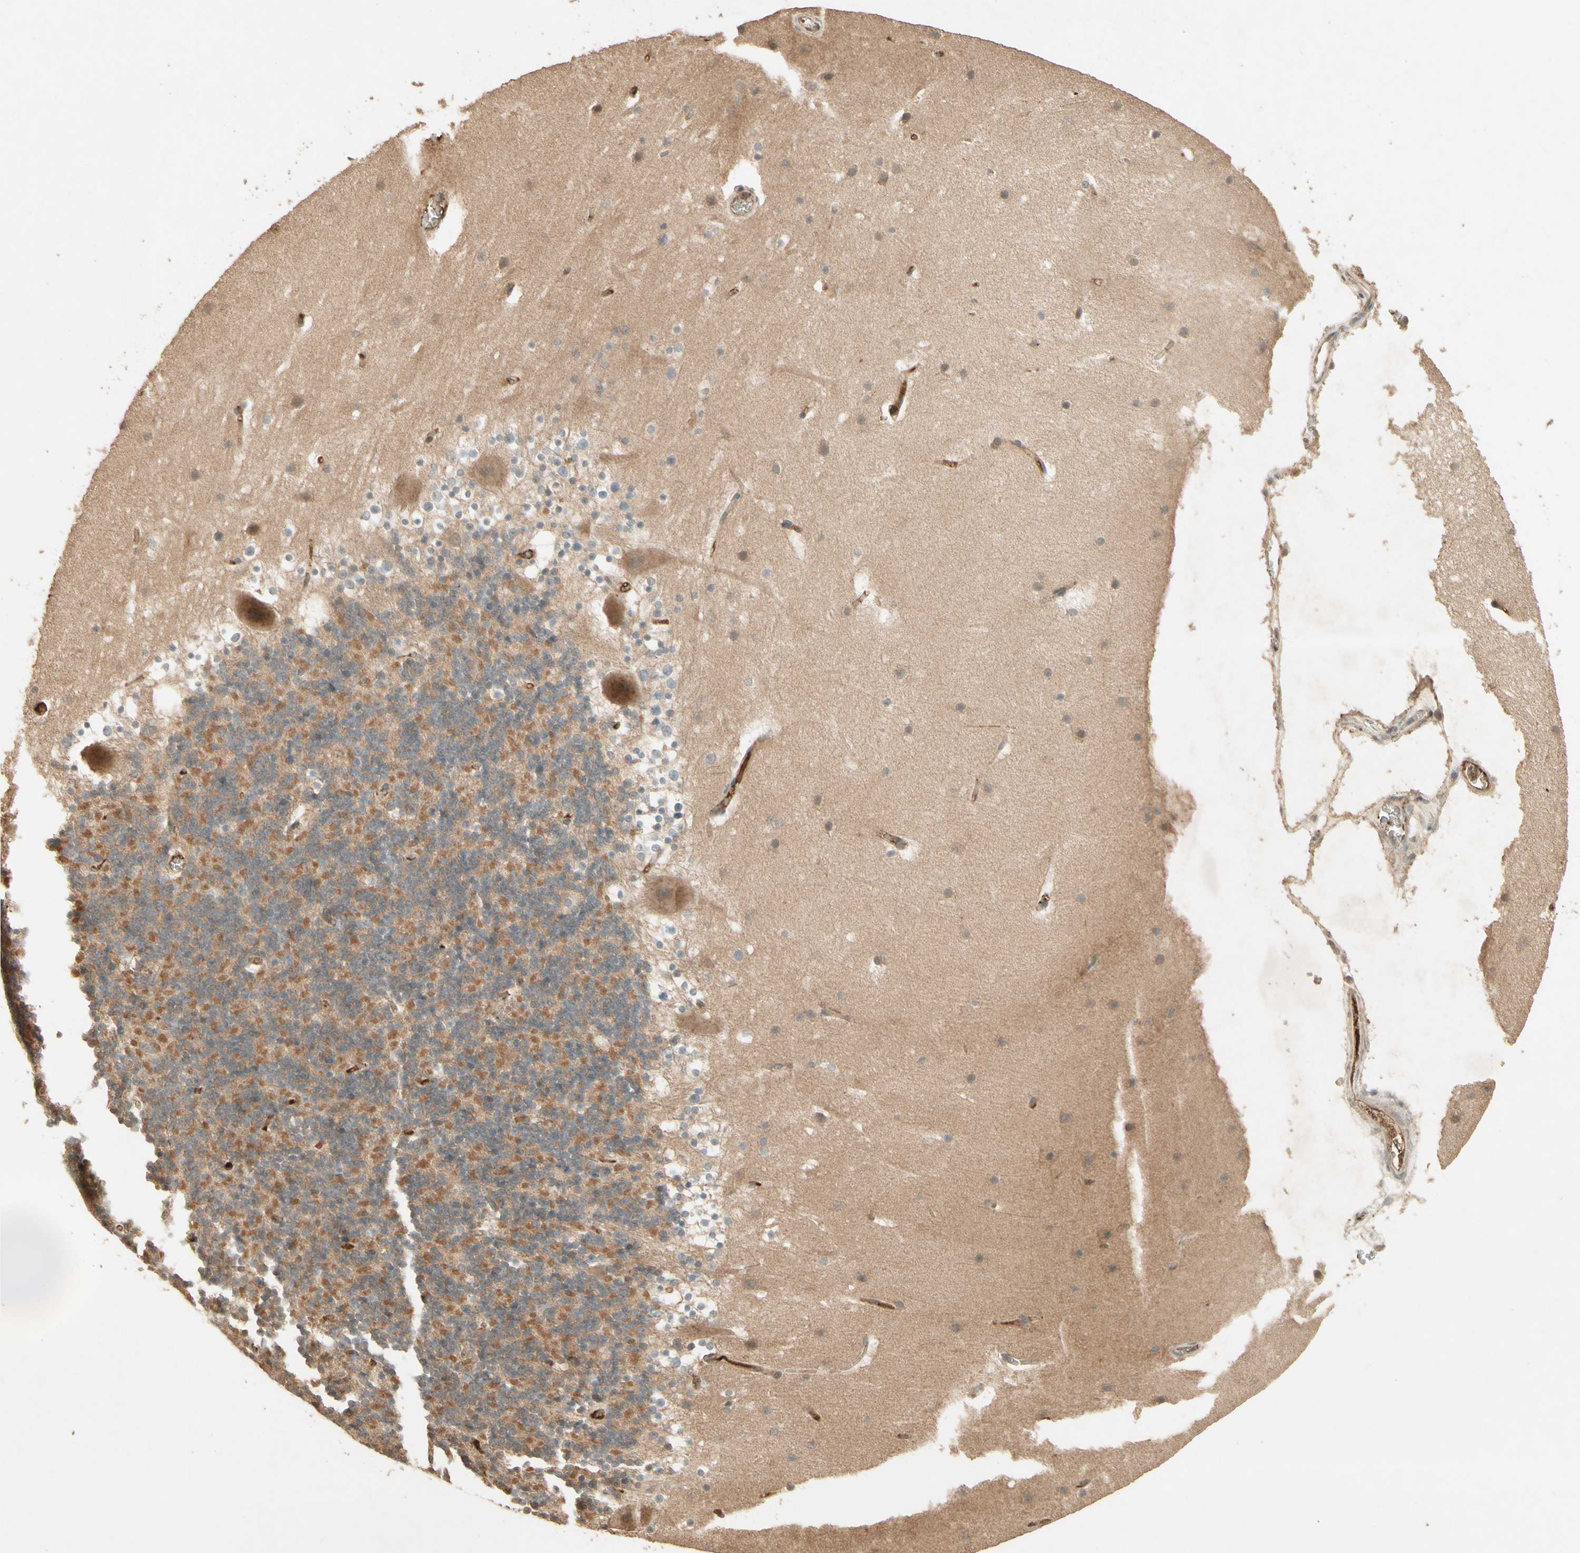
{"staining": {"intensity": "moderate", "quantity": "25%-75%", "location": "cytoplasmic/membranous"}, "tissue": "cerebellum", "cell_type": "Cells in granular layer", "image_type": "normal", "snomed": [{"axis": "morphology", "description": "Normal tissue, NOS"}, {"axis": "topography", "description": "Cerebellum"}], "caption": "Protein expression analysis of unremarkable human cerebellum reveals moderate cytoplasmic/membranous positivity in about 25%-75% of cells in granular layer. (Brightfield microscopy of DAB IHC at high magnification).", "gene": "SMAD9", "patient": {"sex": "male", "age": 45}}